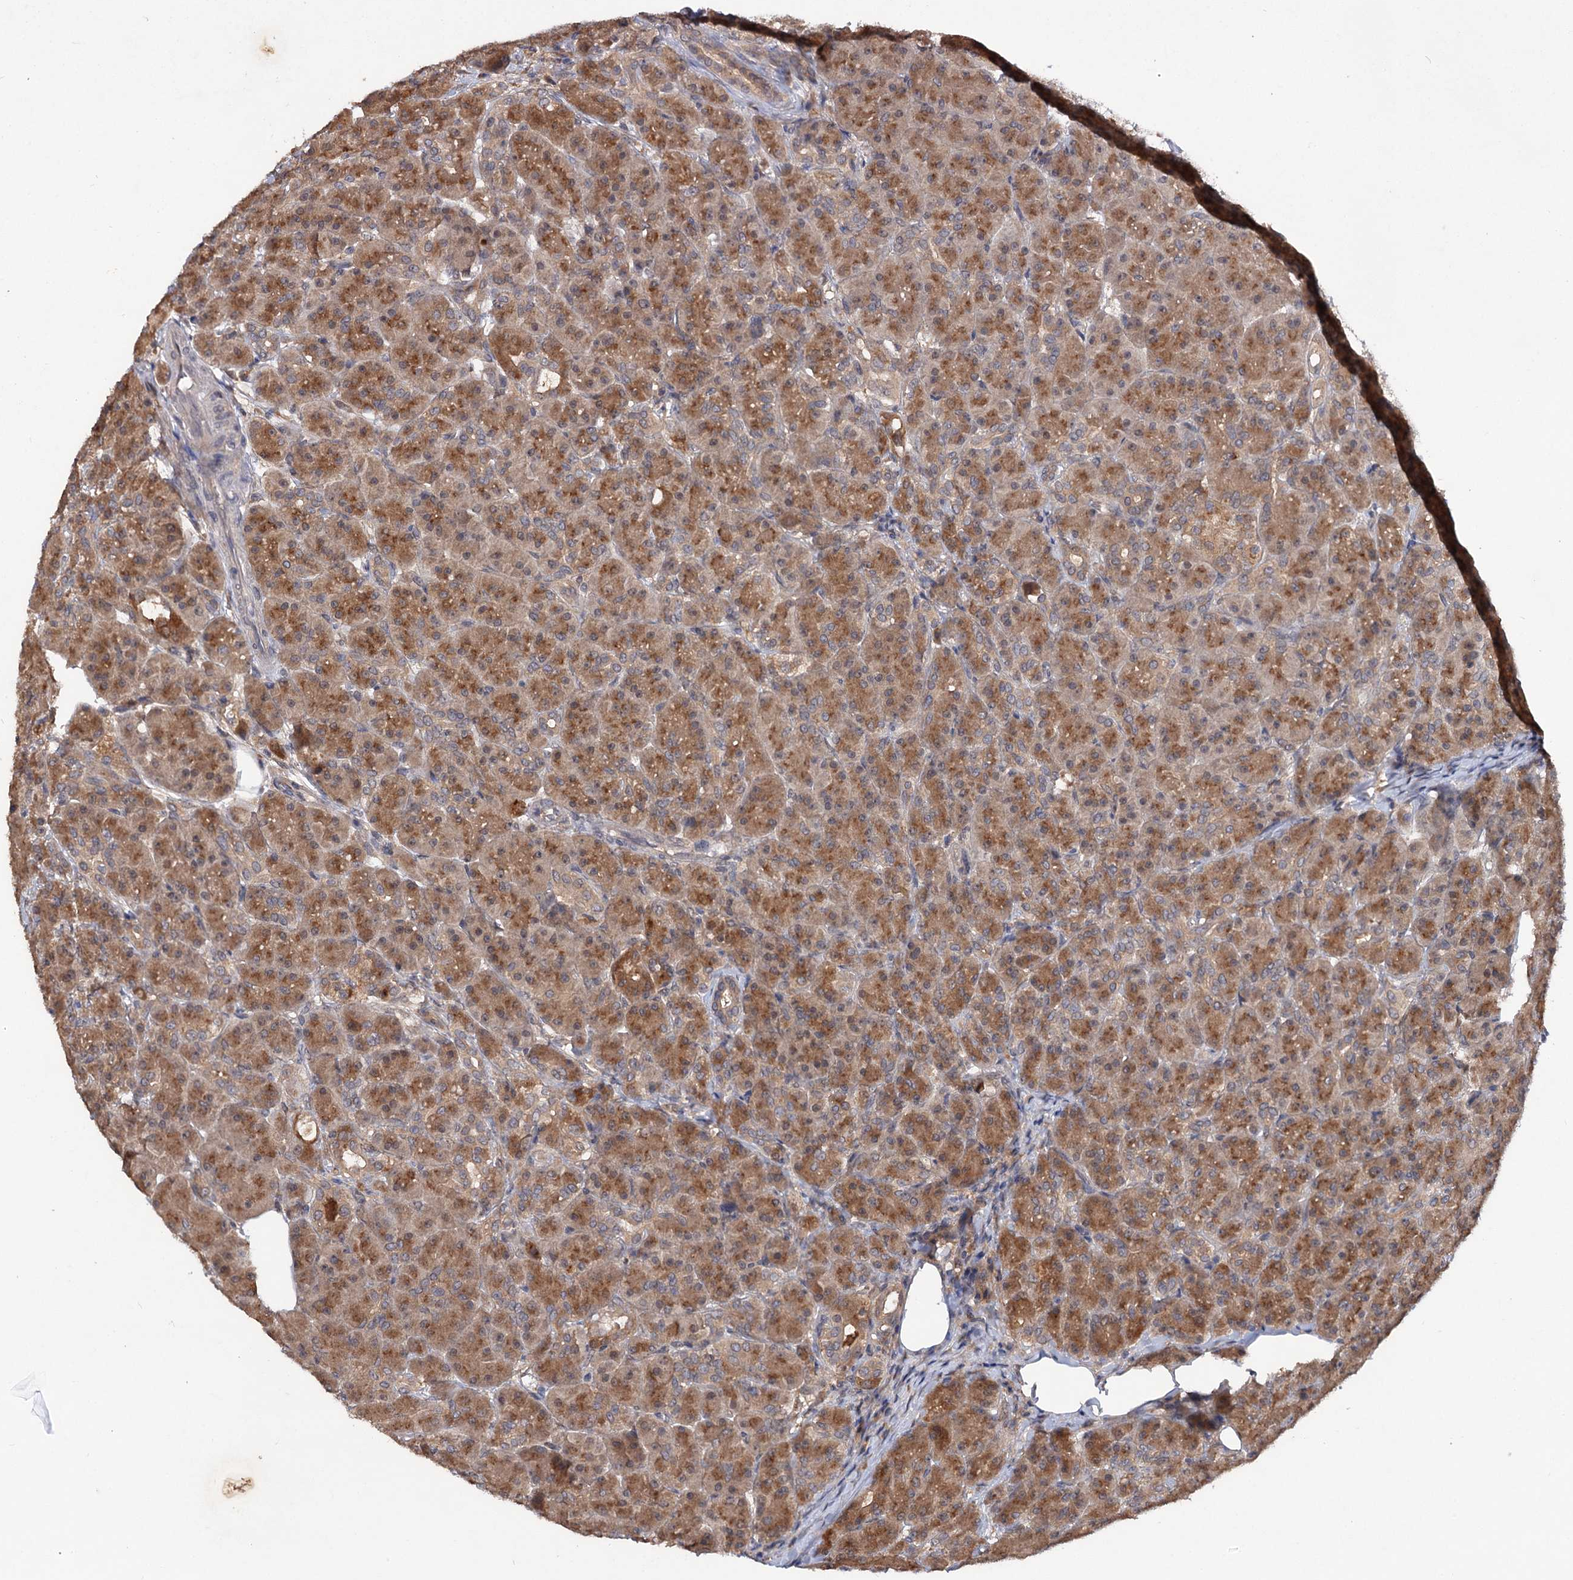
{"staining": {"intensity": "strong", "quantity": ">75%", "location": "cytoplasmic/membranous"}, "tissue": "pancreas", "cell_type": "Exocrine glandular cells", "image_type": "normal", "snomed": [{"axis": "morphology", "description": "Normal tissue, NOS"}, {"axis": "topography", "description": "Pancreas"}], "caption": "Pancreas stained for a protein reveals strong cytoplasmic/membranous positivity in exocrine glandular cells. (IHC, brightfield microscopy, high magnification).", "gene": "NUDCD2", "patient": {"sex": "male", "age": 63}}